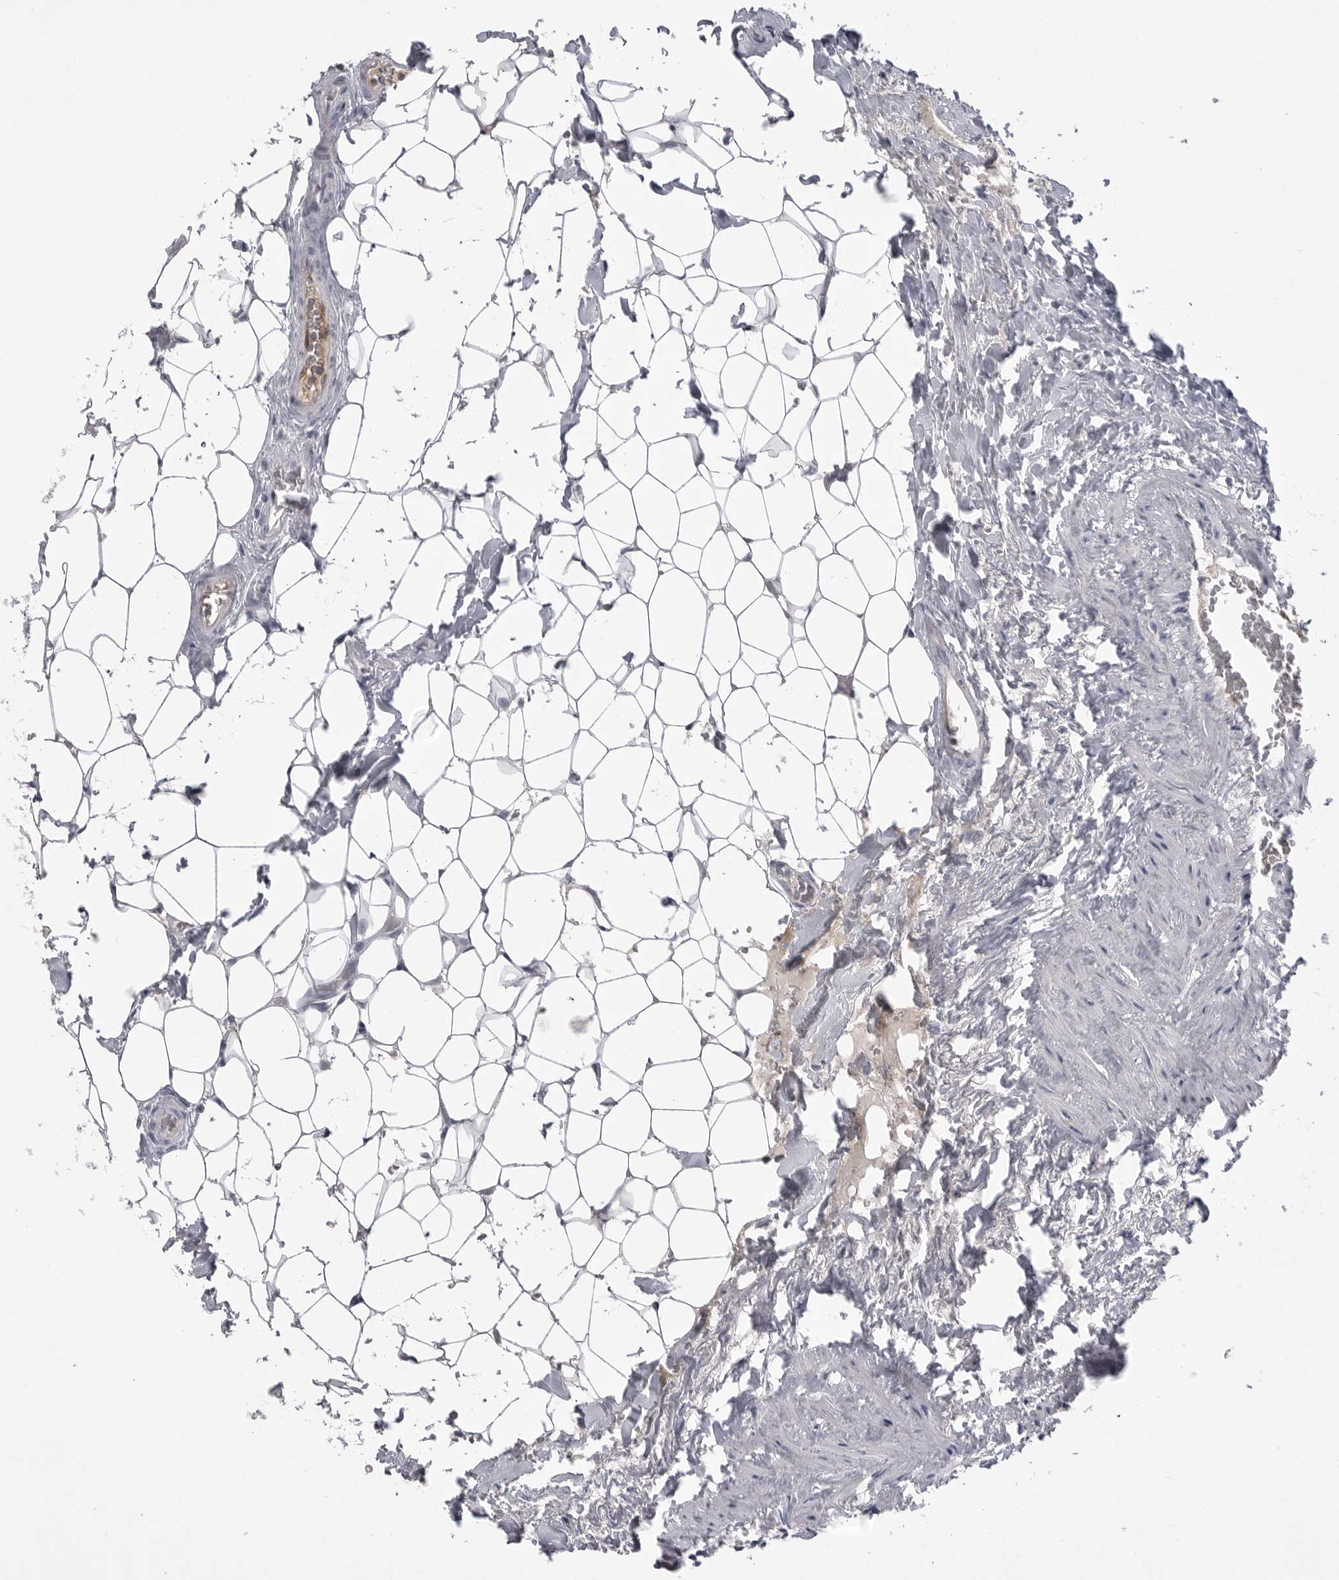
{"staining": {"intensity": "negative", "quantity": "none", "location": "none"}, "tissue": "breast cancer", "cell_type": "Tumor cells", "image_type": "cancer", "snomed": [{"axis": "morphology", "description": "Normal tissue, NOS"}, {"axis": "morphology", "description": "Duct carcinoma"}, {"axis": "topography", "description": "Breast"}], "caption": "High magnification brightfield microscopy of breast cancer (intraductal carcinoma) stained with DAB (brown) and counterstained with hematoxylin (blue): tumor cells show no significant expression.", "gene": "SERPING1", "patient": {"sex": "female", "age": 43}}